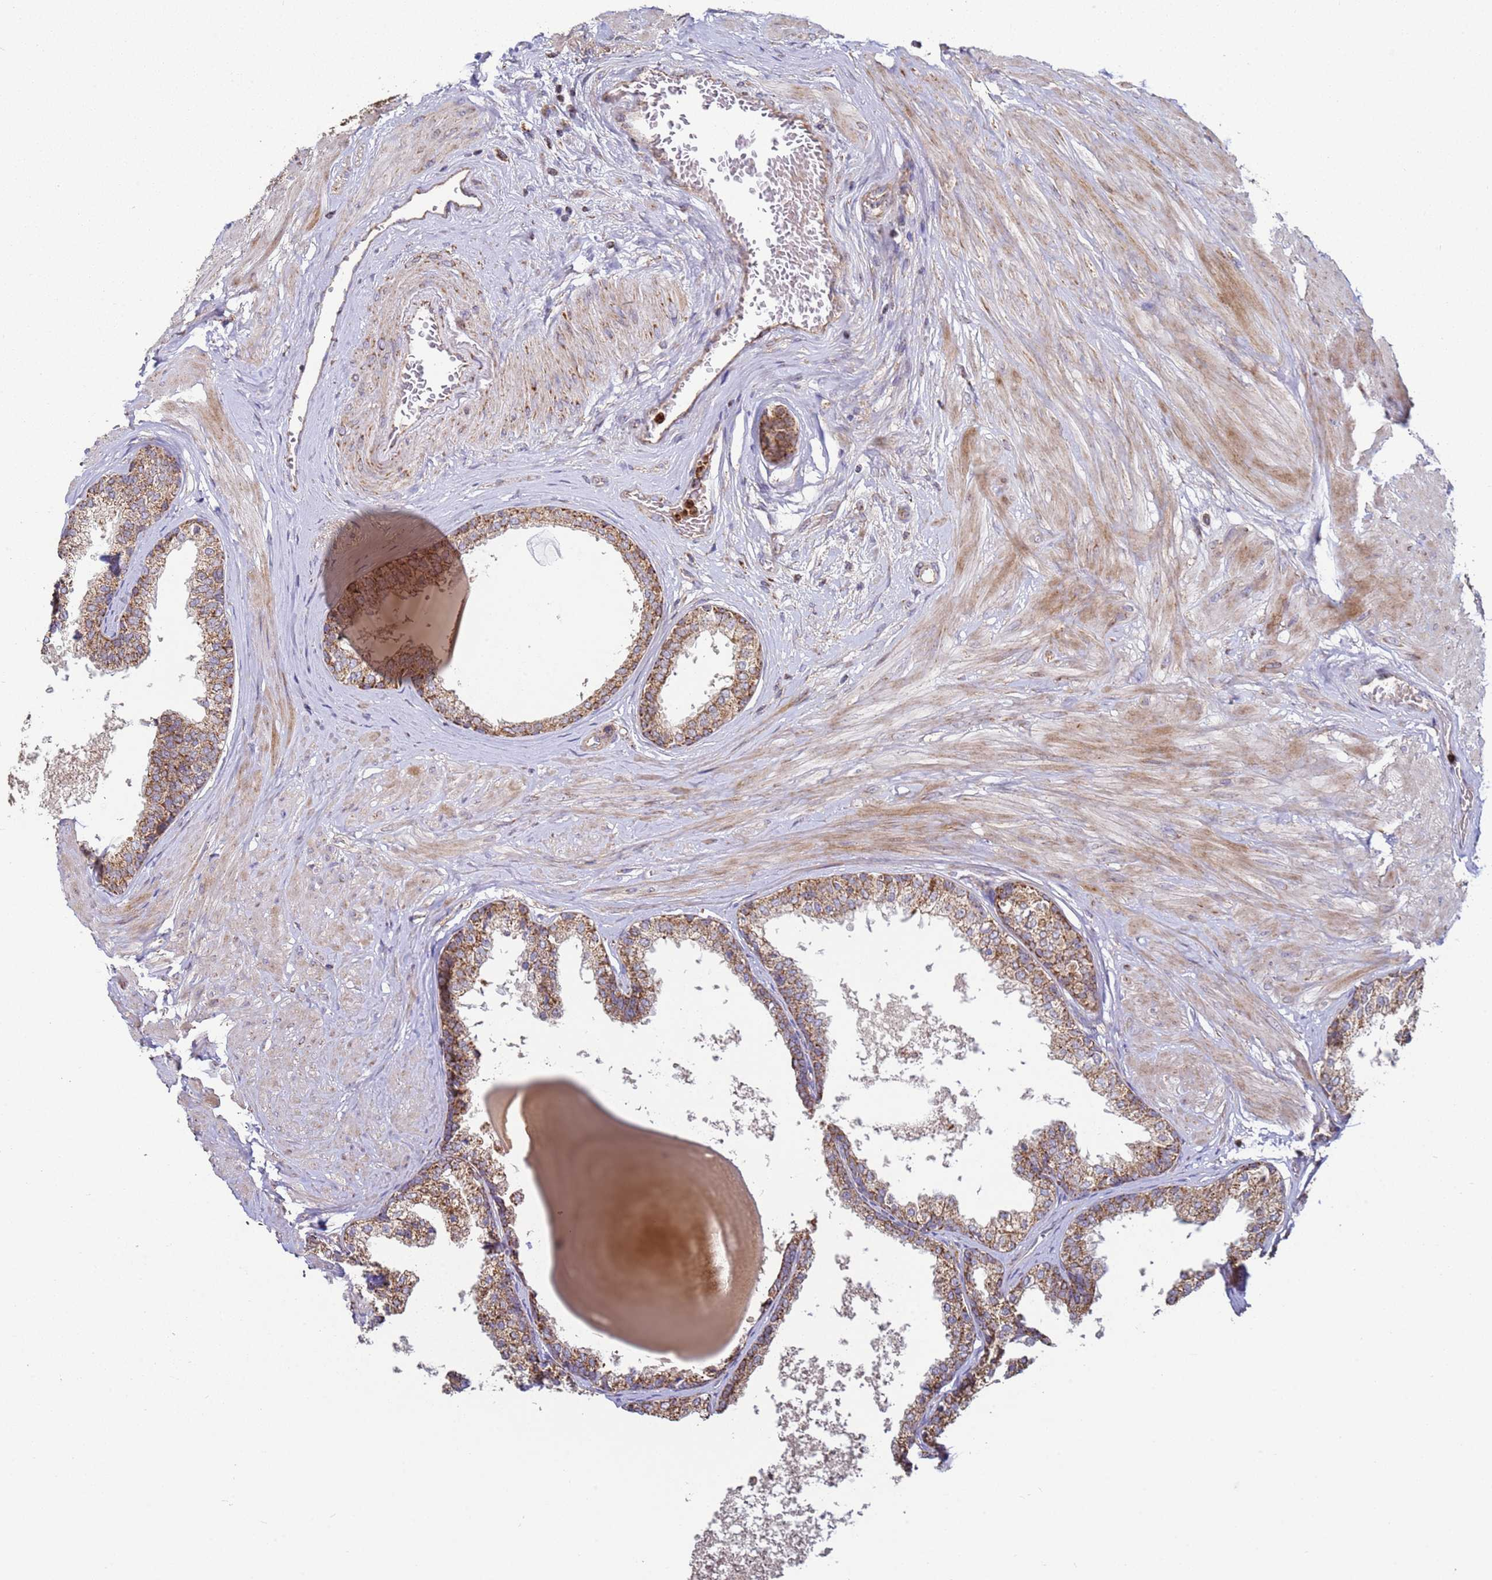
{"staining": {"intensity": "moderate", "quantity": ">75%", "location": "cytoplasmic/membranous"}, "tissue": "prostate", "cell_type": "Glandular cells", "image_type": "normal", "snomed": [{"axis": "morphology", "description": "Normal tissue, NOS"}, {"axis": "topography", "description": "Prostate"}], "caption": "A histopathology image of prostate stained for a protein shows moderate cytoplasmic/membranous brown staining in glandular cells.", "gene": "FBXO33", "patient": {"sex": "male", "age": 48}}